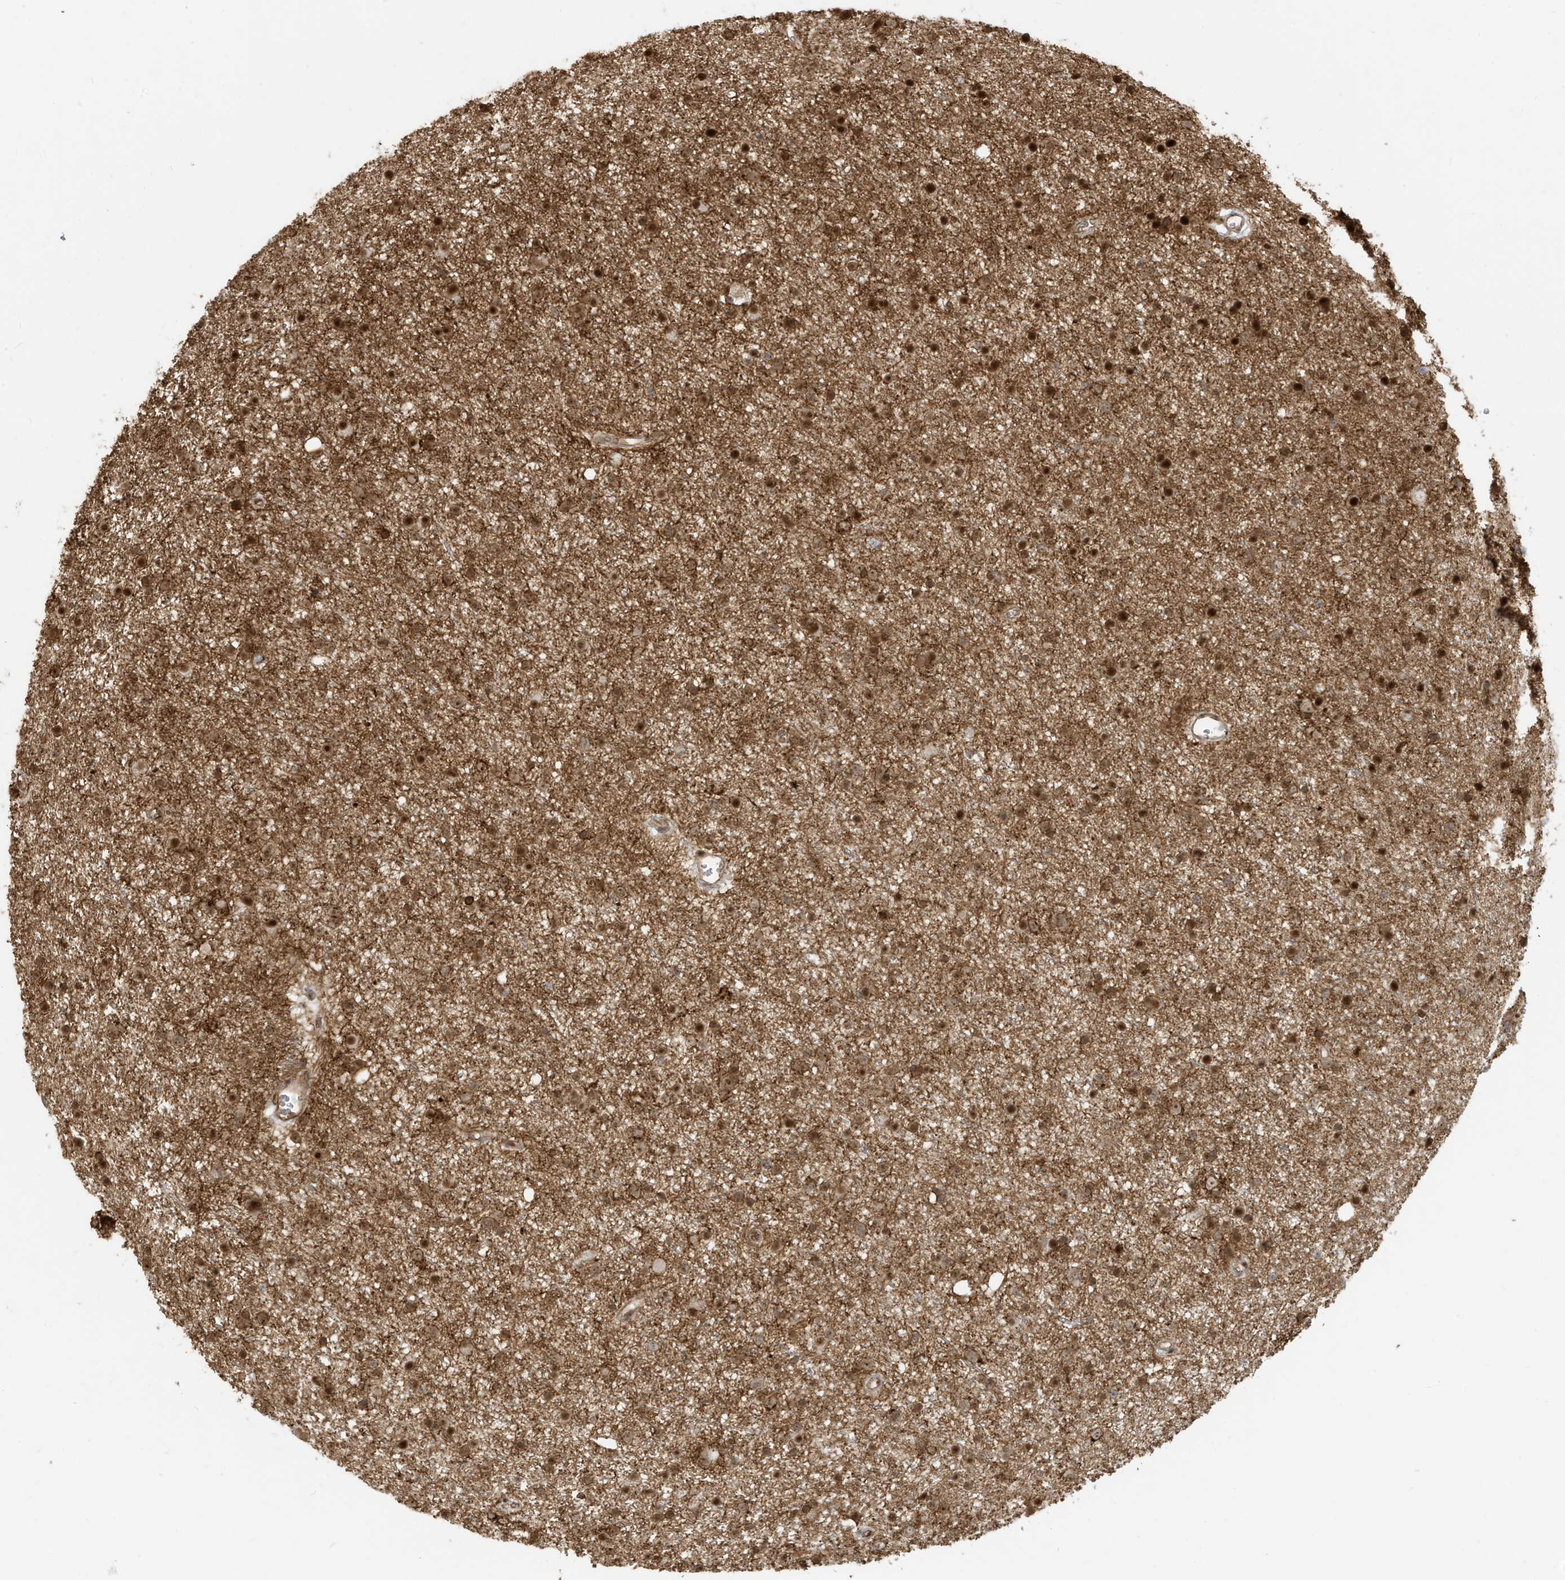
{"staining": {"intensity": "strong", "quantity": "25%-75%", "location": "nuclear"}, "tissue": "glioma", "cell_type": "Tumor cells", "image_type": "cancer", "snomed": [{"axis": "morphology", "description": "Glioma, malignant, Low grade"}, {"axis": "topography", "description": "Cerebral cortex"}], "caption": "Glioma stained with a protein marker demonstrates strong staining in tumor cells.", "gene": "CKS2", "patient": {"sex": "female", "age": 39}}